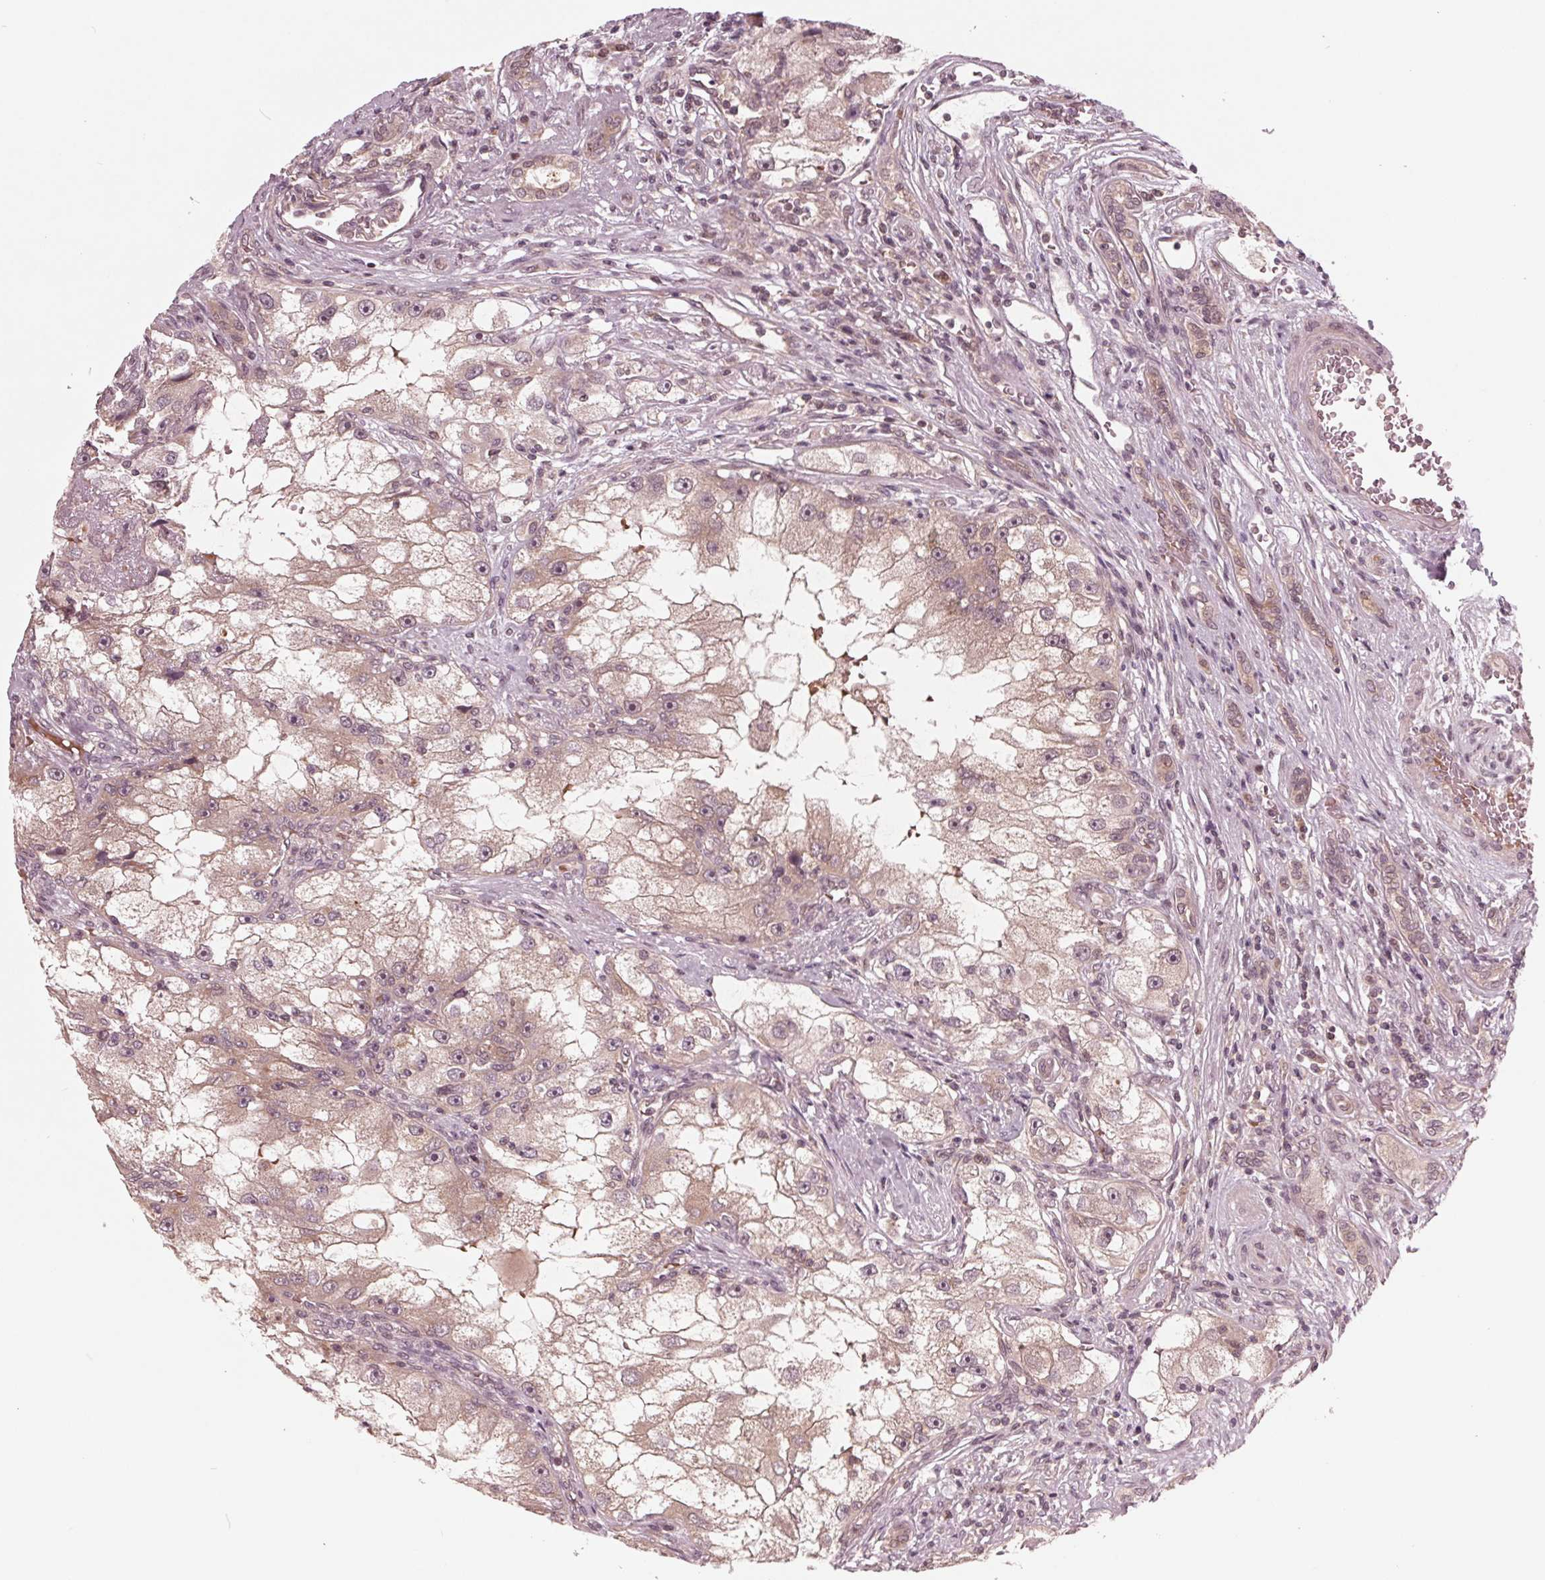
{"staining": {"intensity": "weak", "quantity": "25%-75%", "location": "cytoplasmic/membranous"}, "tissue": "renal cancer", "cell_type": "Tumor cells", "image_type": "cancer", "snomed": [{"axis": "morphology", "description": "Adenocarcinoma, NOS"}, {"axis": "topography", "description": "Kidney"}], "caption": "Adenocarcinoma (renal) tissue reveals weak cytoplasmic/membranous staining in approximately 25%-75% of tumor cells, visualized by immunohistochemistry.", "gene": "UBALD1", "patient": {"sex": "male", "age": 63}}